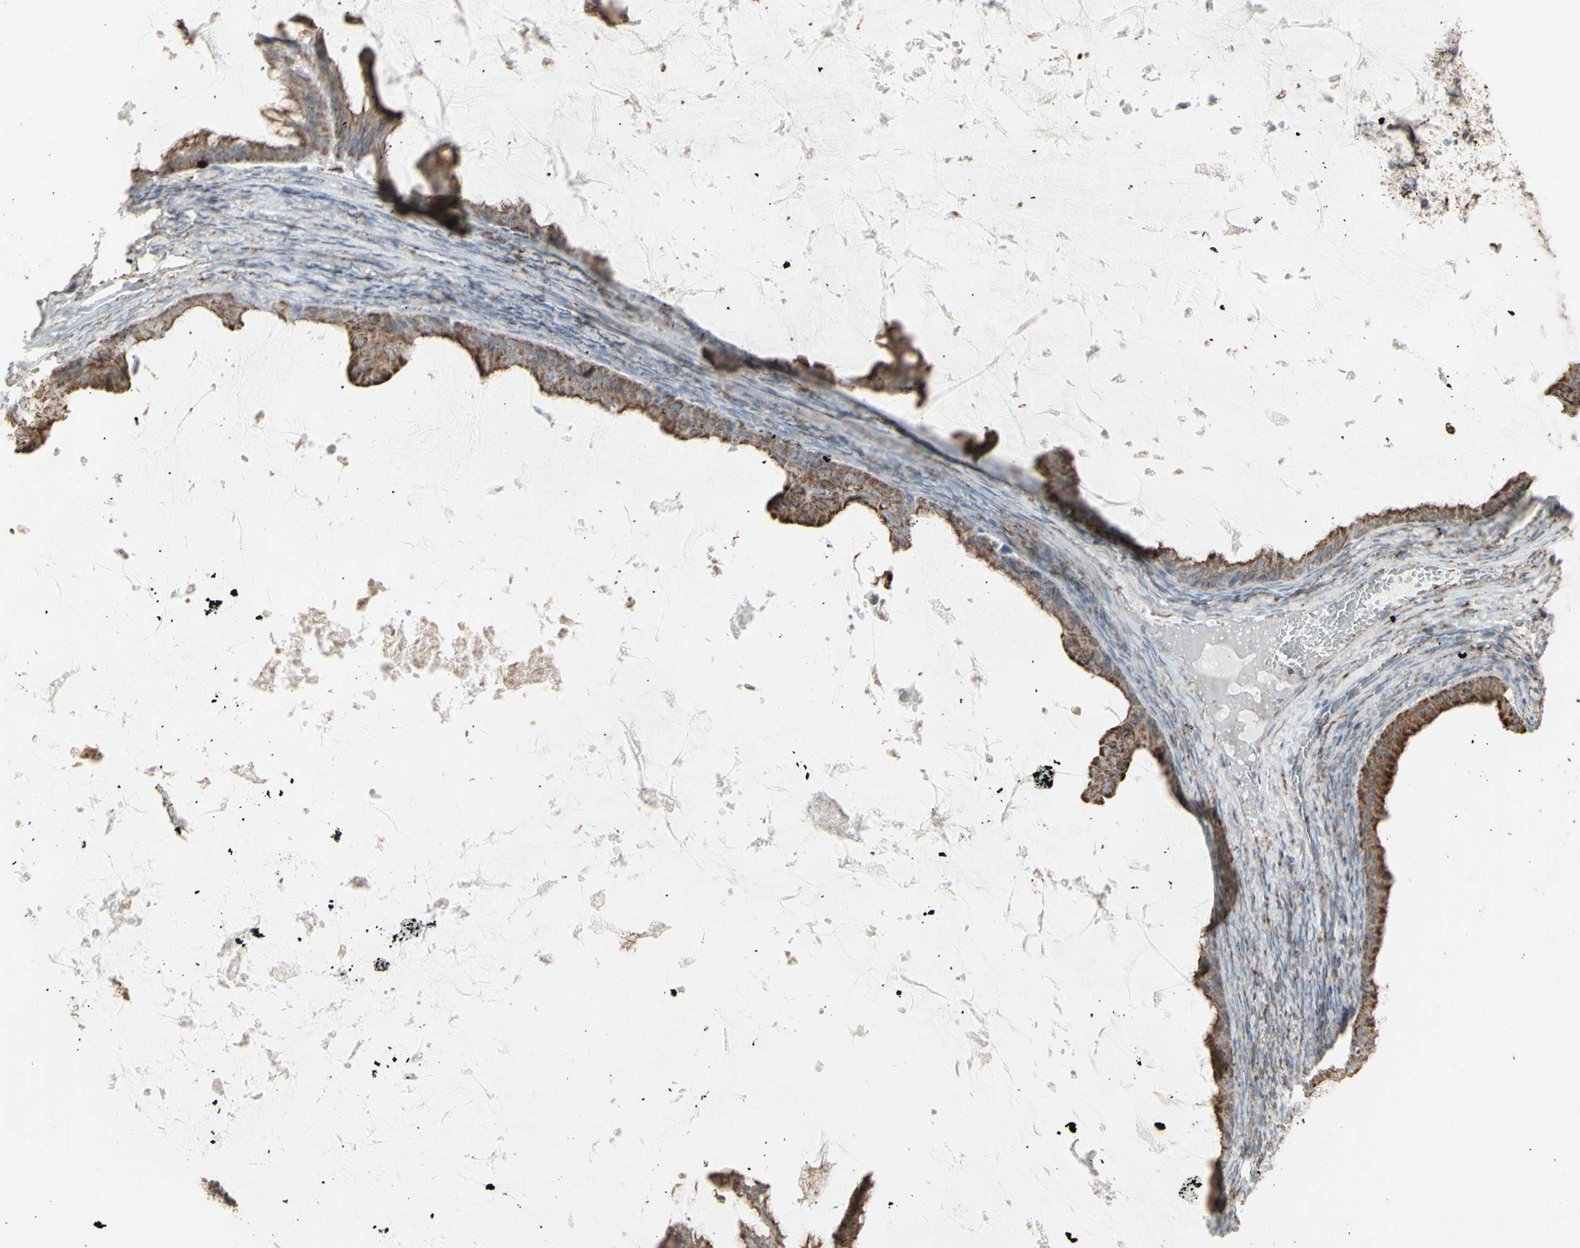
{"staining": {"intensity": "moderate", "quantity": ">75%", "location": "cytoplasmic/membranous"}, "tissue": "ovarian cancer", "cell_type": "Tumor cells", "image_type": "cancer", "snomed": [{"axis": "morphology", "description": "Cystadenocarcinoma, mucinous, NOS"}, {"axis": "topography", "description": "Ovary"}], "caption": "Protein expression analysis of human mucinous cystadenocarcinoma (ovarian) reveals moderate cytoplasmic/membranous staining in about >75% of tumor cells.", "gene": "PLGRKT", "patient": {"sex": "female", "age": 61}}